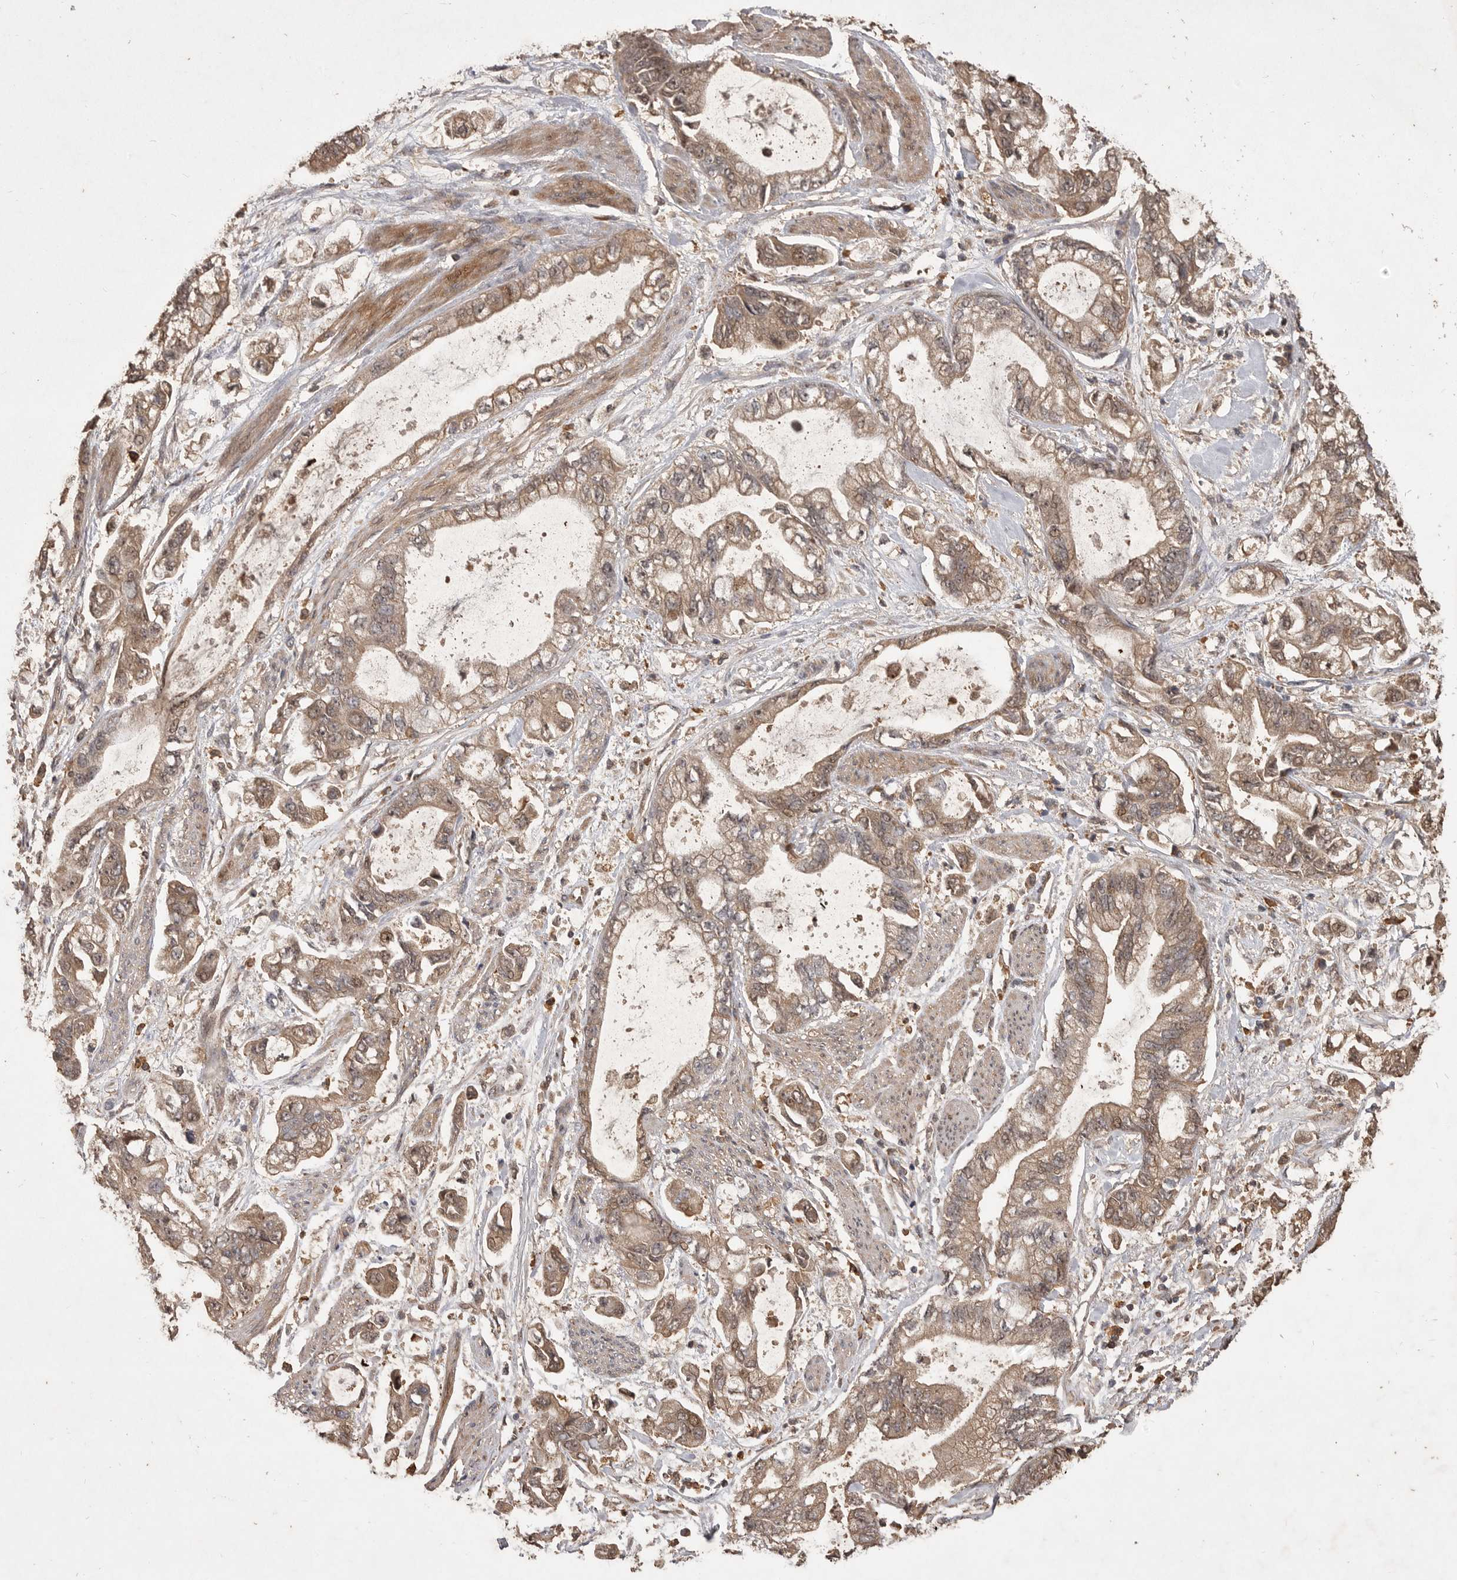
{"staining": {"intensity": "moderate", "quantity": ">75%", "location": "cytoplasmic/membranous"}, "tissue": "stomach cancer", "cell_type": "Tumor cells", "image_type": "cancer", "snomed": [{"axis": "morphology", "description": "Normal tissue, NOS"}, {"axis": "morphology", "description": "Adenocarcinoma, NOS"}, {"axis": "topography", "description": "Stomach"}], "caption": "IHC image of neoplastic tissue: human stomach adenocarcinoma stained using immunohistochemistry (IHC) reveals medium levels of moderate protein expression localized specifically in the cytoplasmic/membranous of tumor cells, appearing as a cytoplasmic/membranous brown color.", "gene": "VN1R4", "patient": {"sex": "male", "age": 62}}